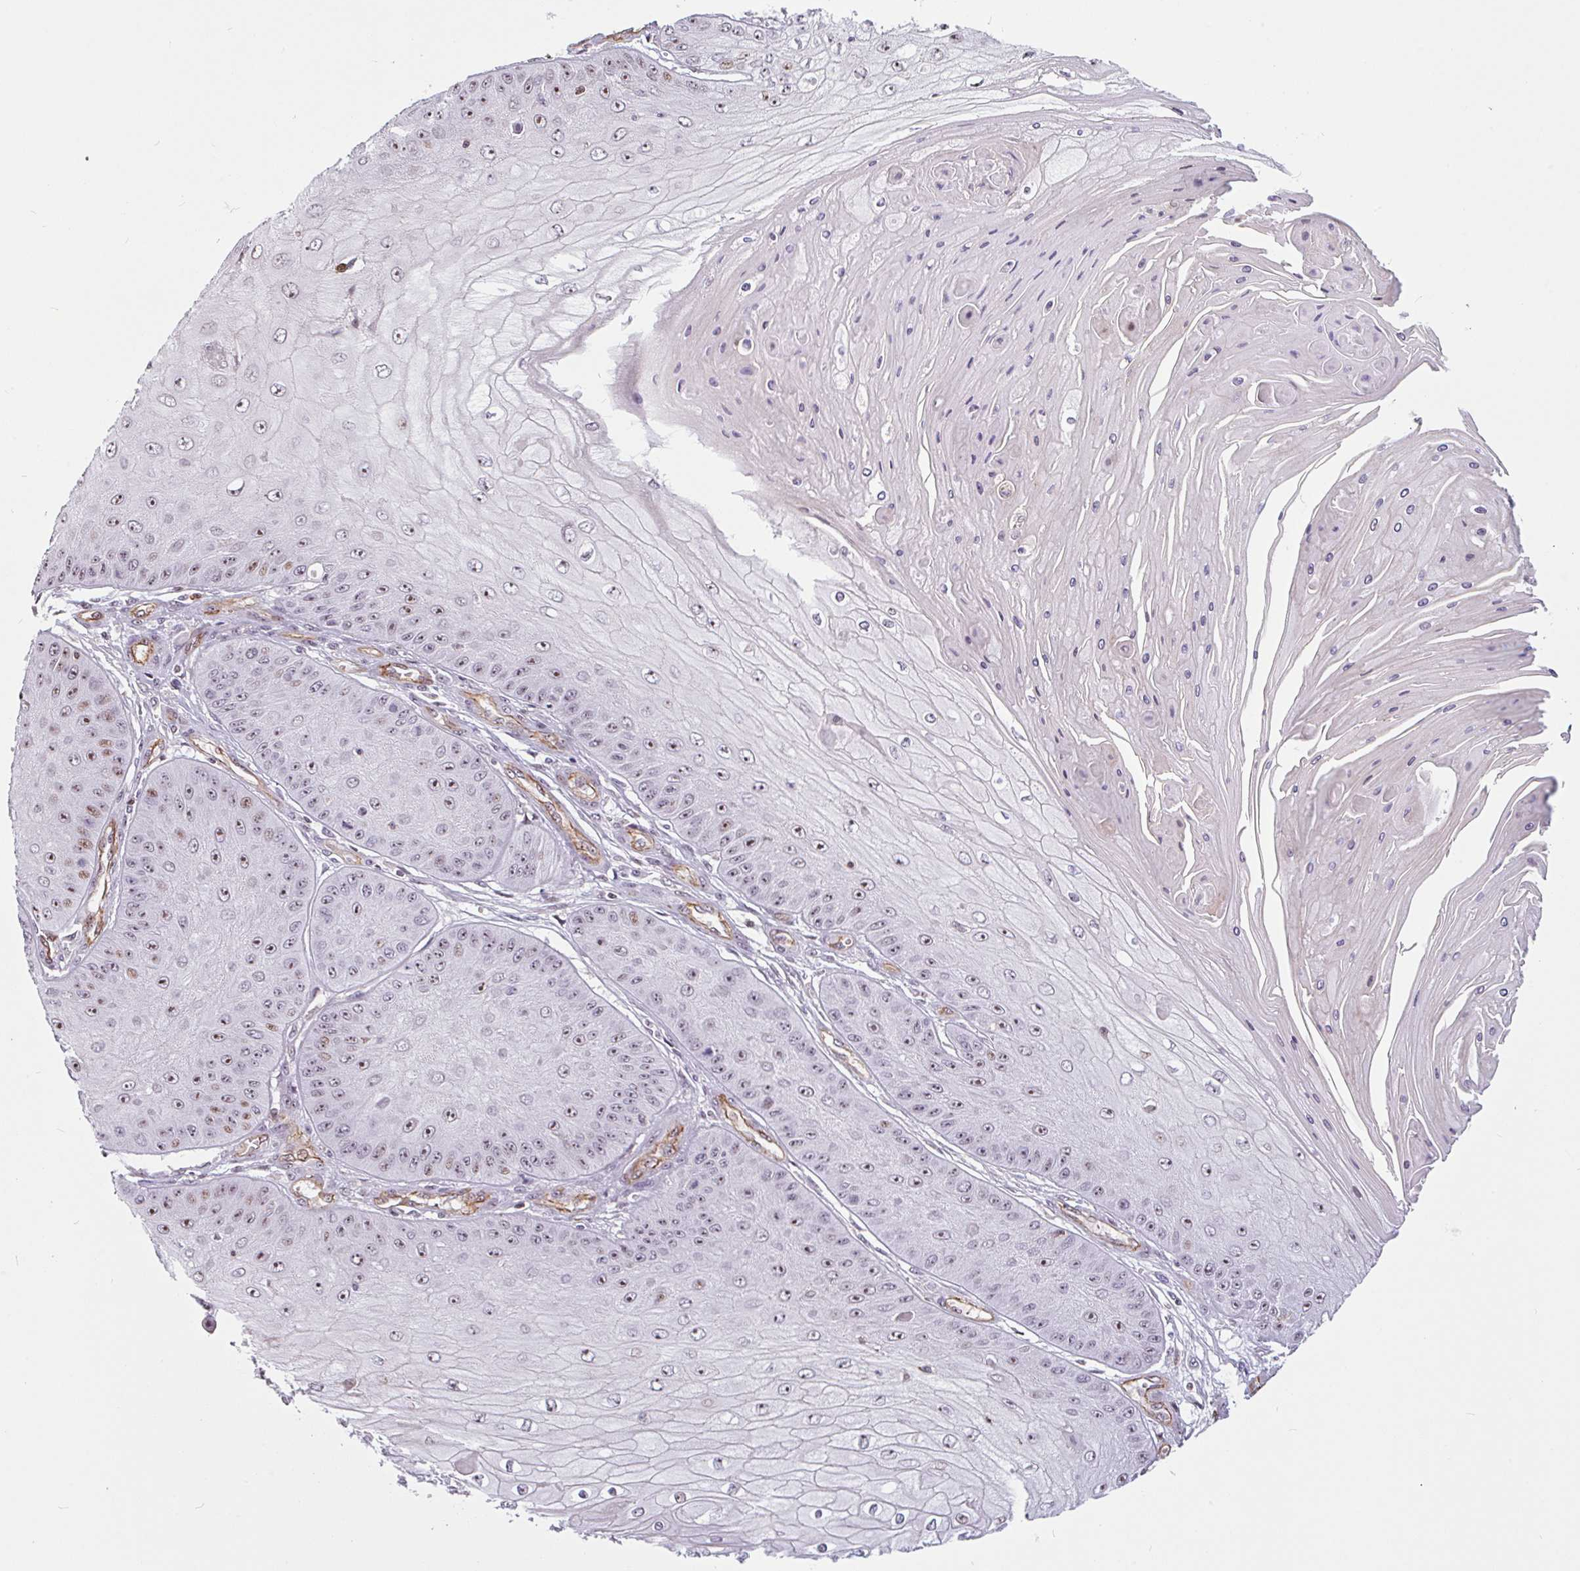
{"staining": {"intensity": "moderate", "quantity": "25%-75%", "location": "nuclear"}, "tissue": "skin cancer", "cell_type": "Tumor cells", "image_type": "cancer", "snomed": [{"axis": "morphology", "description": "Squamous cell carcinoma, NOS"}, {"axis": "topography", "description": "Skin"}], "caption": "Protein analysis of squamous cell carcinoma (skin) tissue displays moderate nuclear positivity in about 25%-75% of tumor cells.", "gene": "ZNF689", "patient": {"sex": "male", "age": 70}}